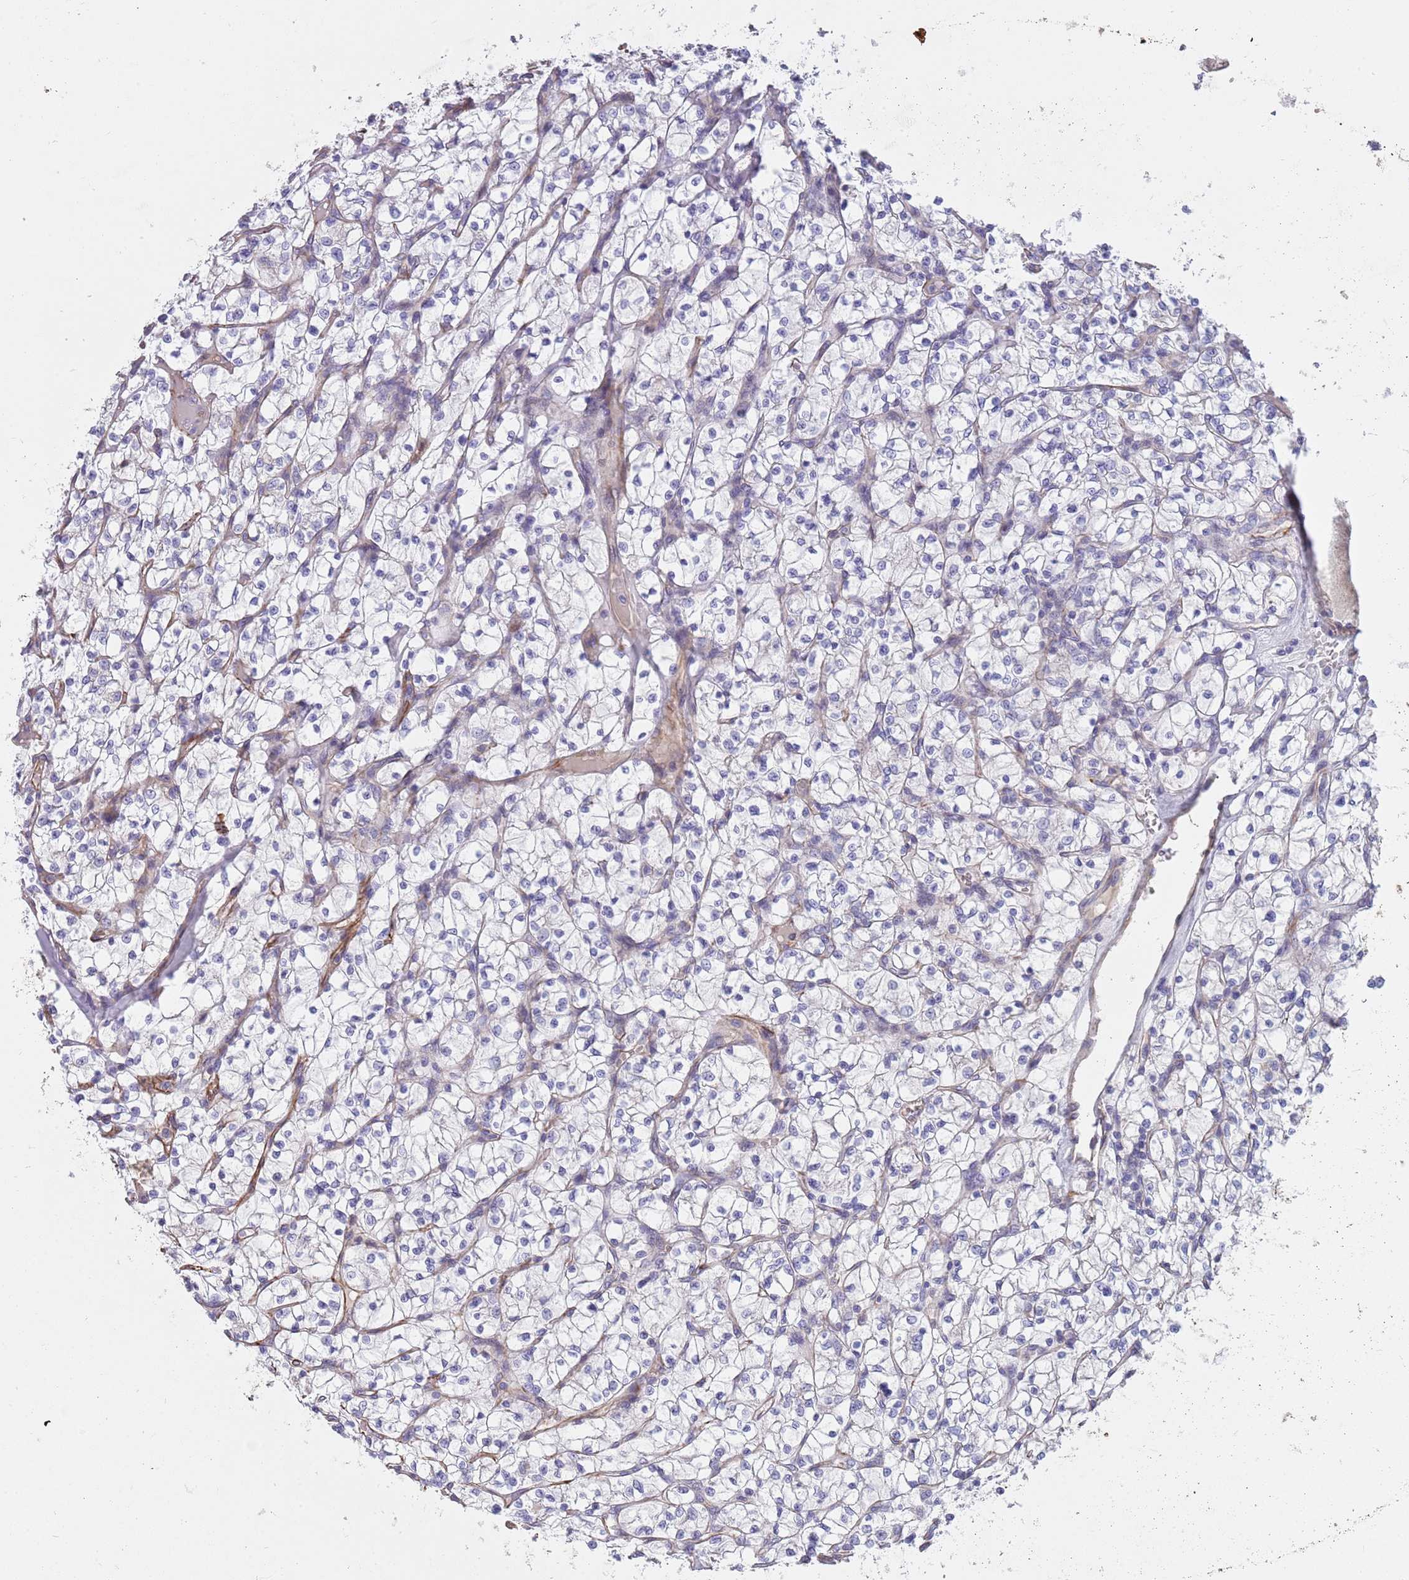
{"staining": {"intensity": "negative", "quantity": "none", "location": "none"}, "tissue": "renal cancer", "cell_type": "Tumor cells", "image_type": "cancer", "snomed": [{"axis": "morphology", "description": "Adenocarcinoma, NOS"}, {"axis": "topography", "description": "Kidney"}], "caption": "Immunohistochemistry (IHC) micrograph of human adenocarcinoma (renal) stained for a protein (brown), which reveals no positivity in tumor cells.", "gene": "MOGAT1", "patient": {"sex": "female", "age": 64}}